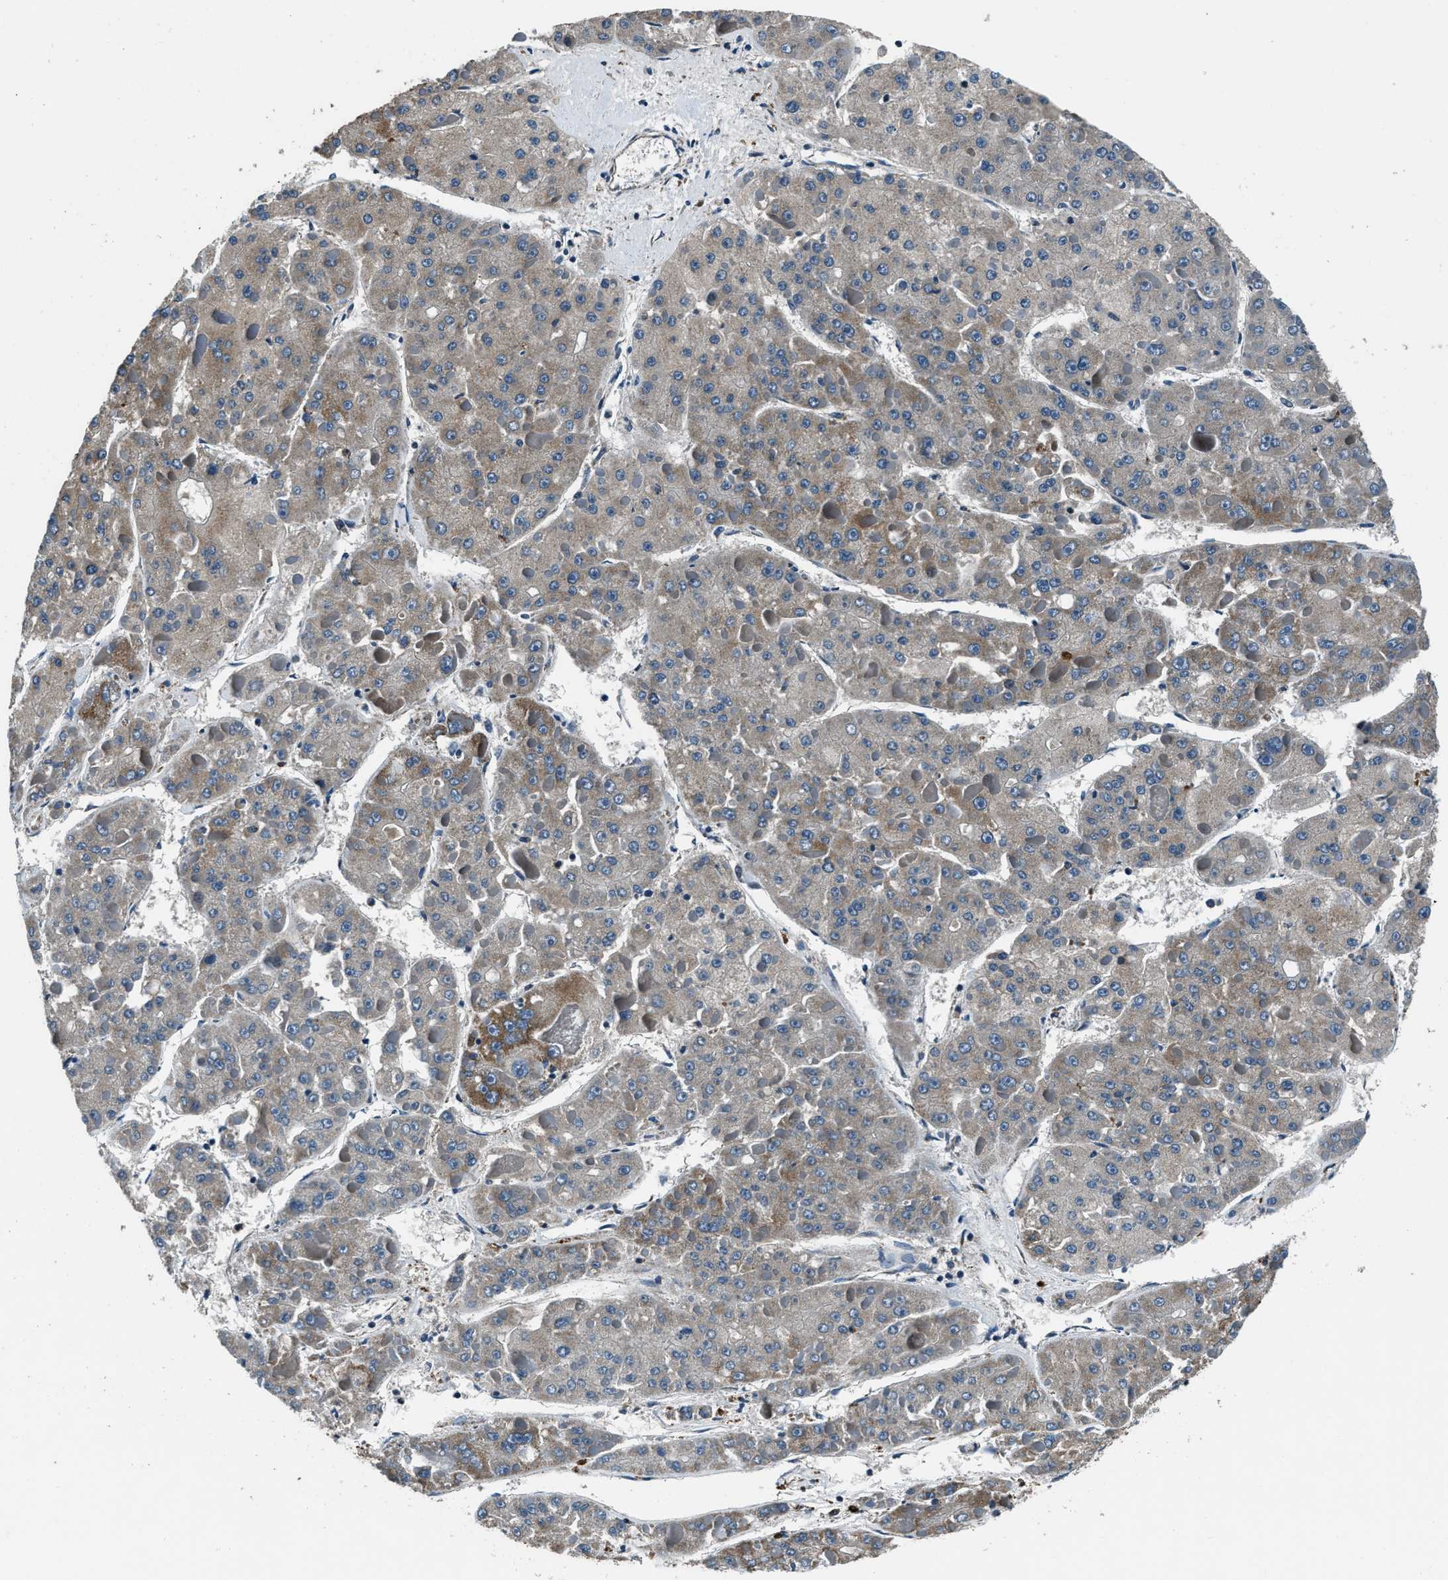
{"staining": {"intensity": "moderate", "quantity": "25%-75%", "location": "cytoplasmic/membranous"}, "tissue": "liver cancer", "cell_type": "Tumor cells", "image_type": "cancer", "snomed": [{"axis": "morphology", "description": "Carcinoma, Hepatocellular, NOS"}, {"axis": "topography", "description": "Liver"}], "caption": "An image of liver cancer stained for a protein reveals moderate cytoplasmic/membranous brown staining in tumor cells. (Stains: DAB in brown, nuclei in blue, Microscopy: brightfield microscopy at high magnification).", "gene": "OGDH", "patient": {"sex": "female", "age": 73}}